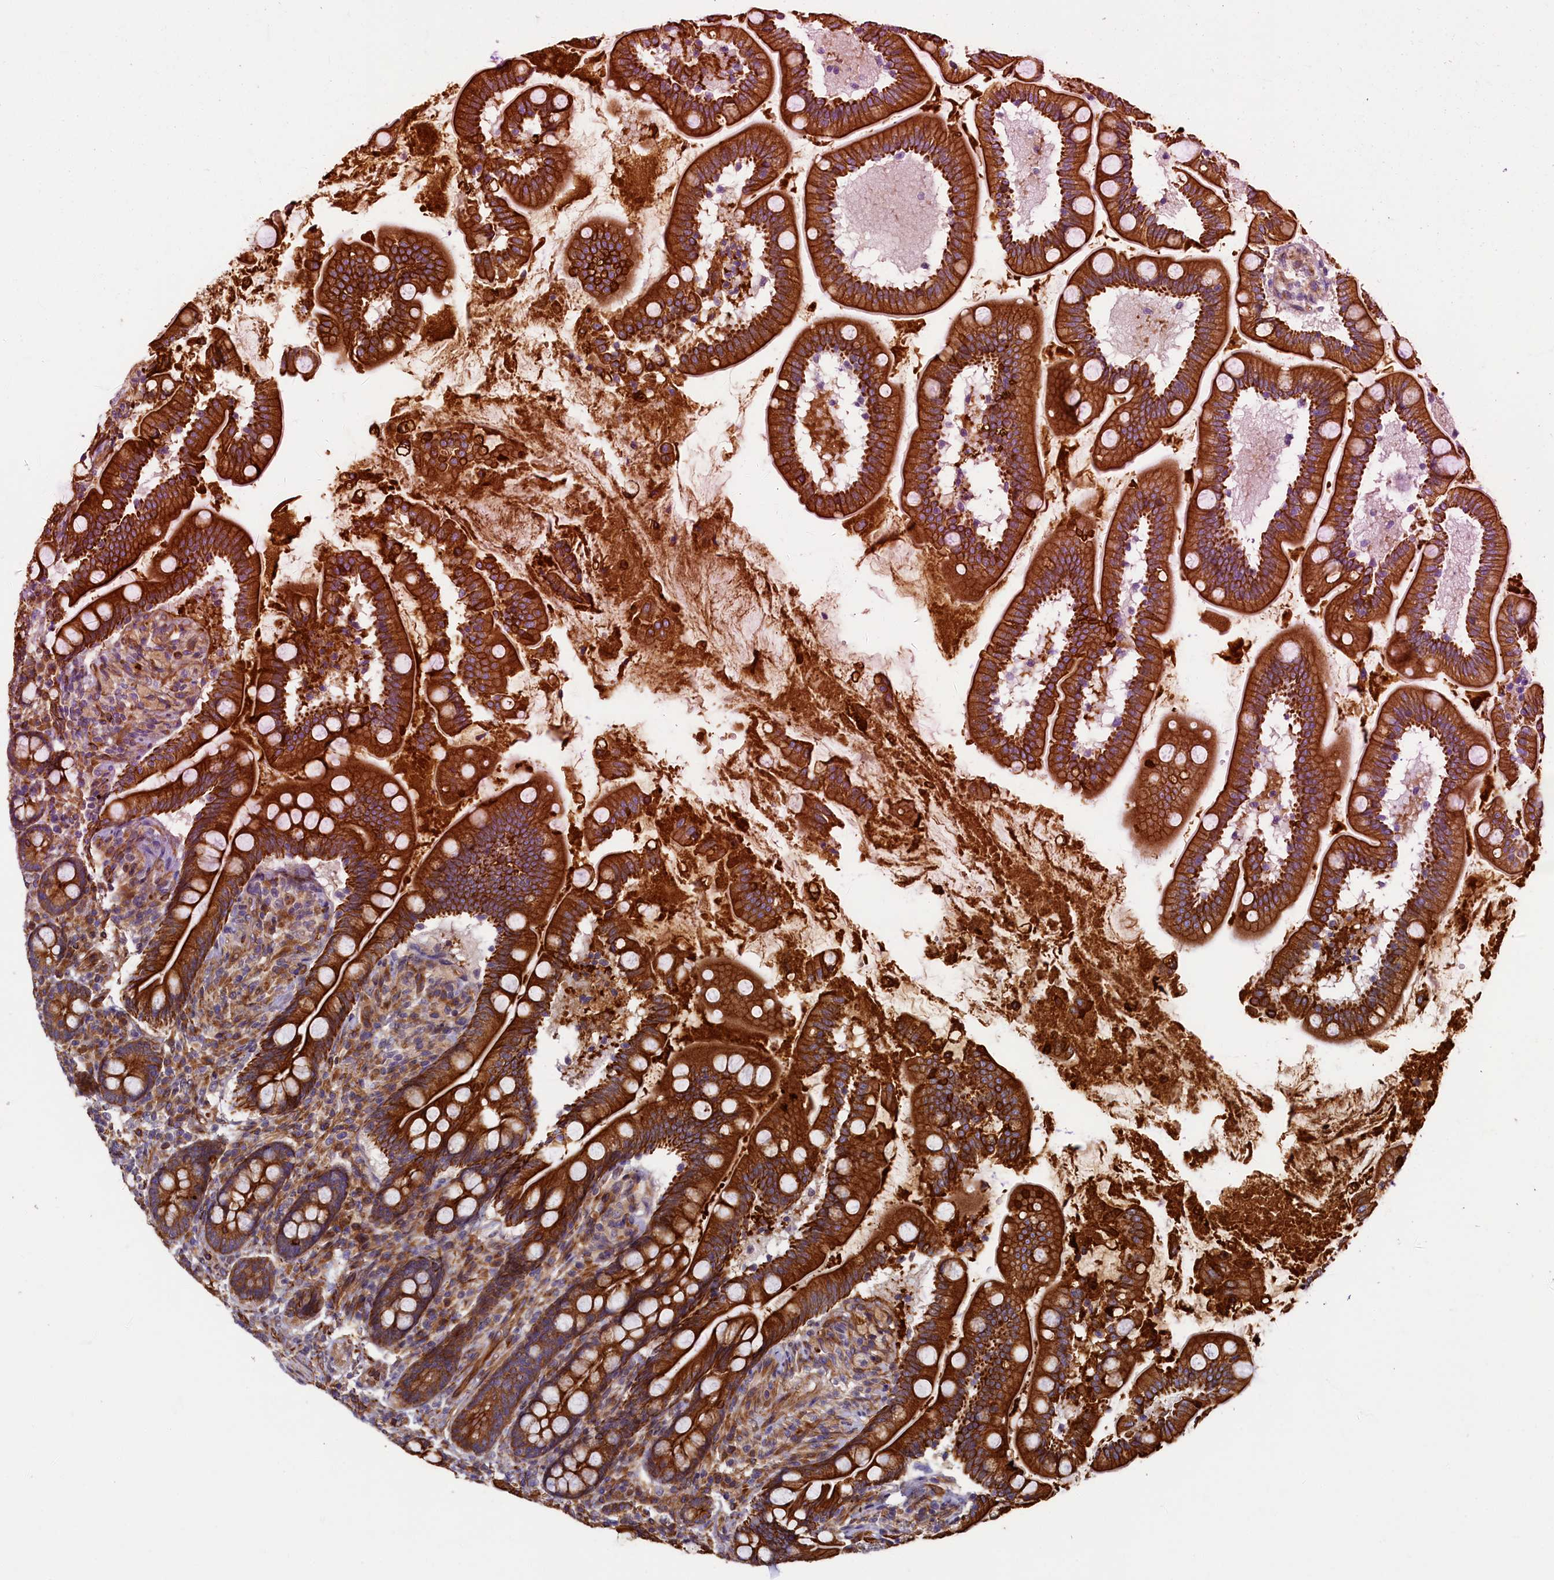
{"staining": {"intensity": "strong", "quantity": ">75%", "location": "cytoplasmic/membranous"}, "tissue": "small intestine", "cell_type": "Glandular cells", "image_type": "normal", "snomed": [{"axis": "morphology", "description": "Normal tissue, NOS"}, {"axis": "topography", "description": "Small intestine"}], "caption": "This is a histology image of immunohistochemistry staining of unremarkable small intestine, which shows strong staining in the cytoplasmic/membranous of glandular cells.", "gene": "LRRC57", "patient": {"sex": "female", "age": 64}}